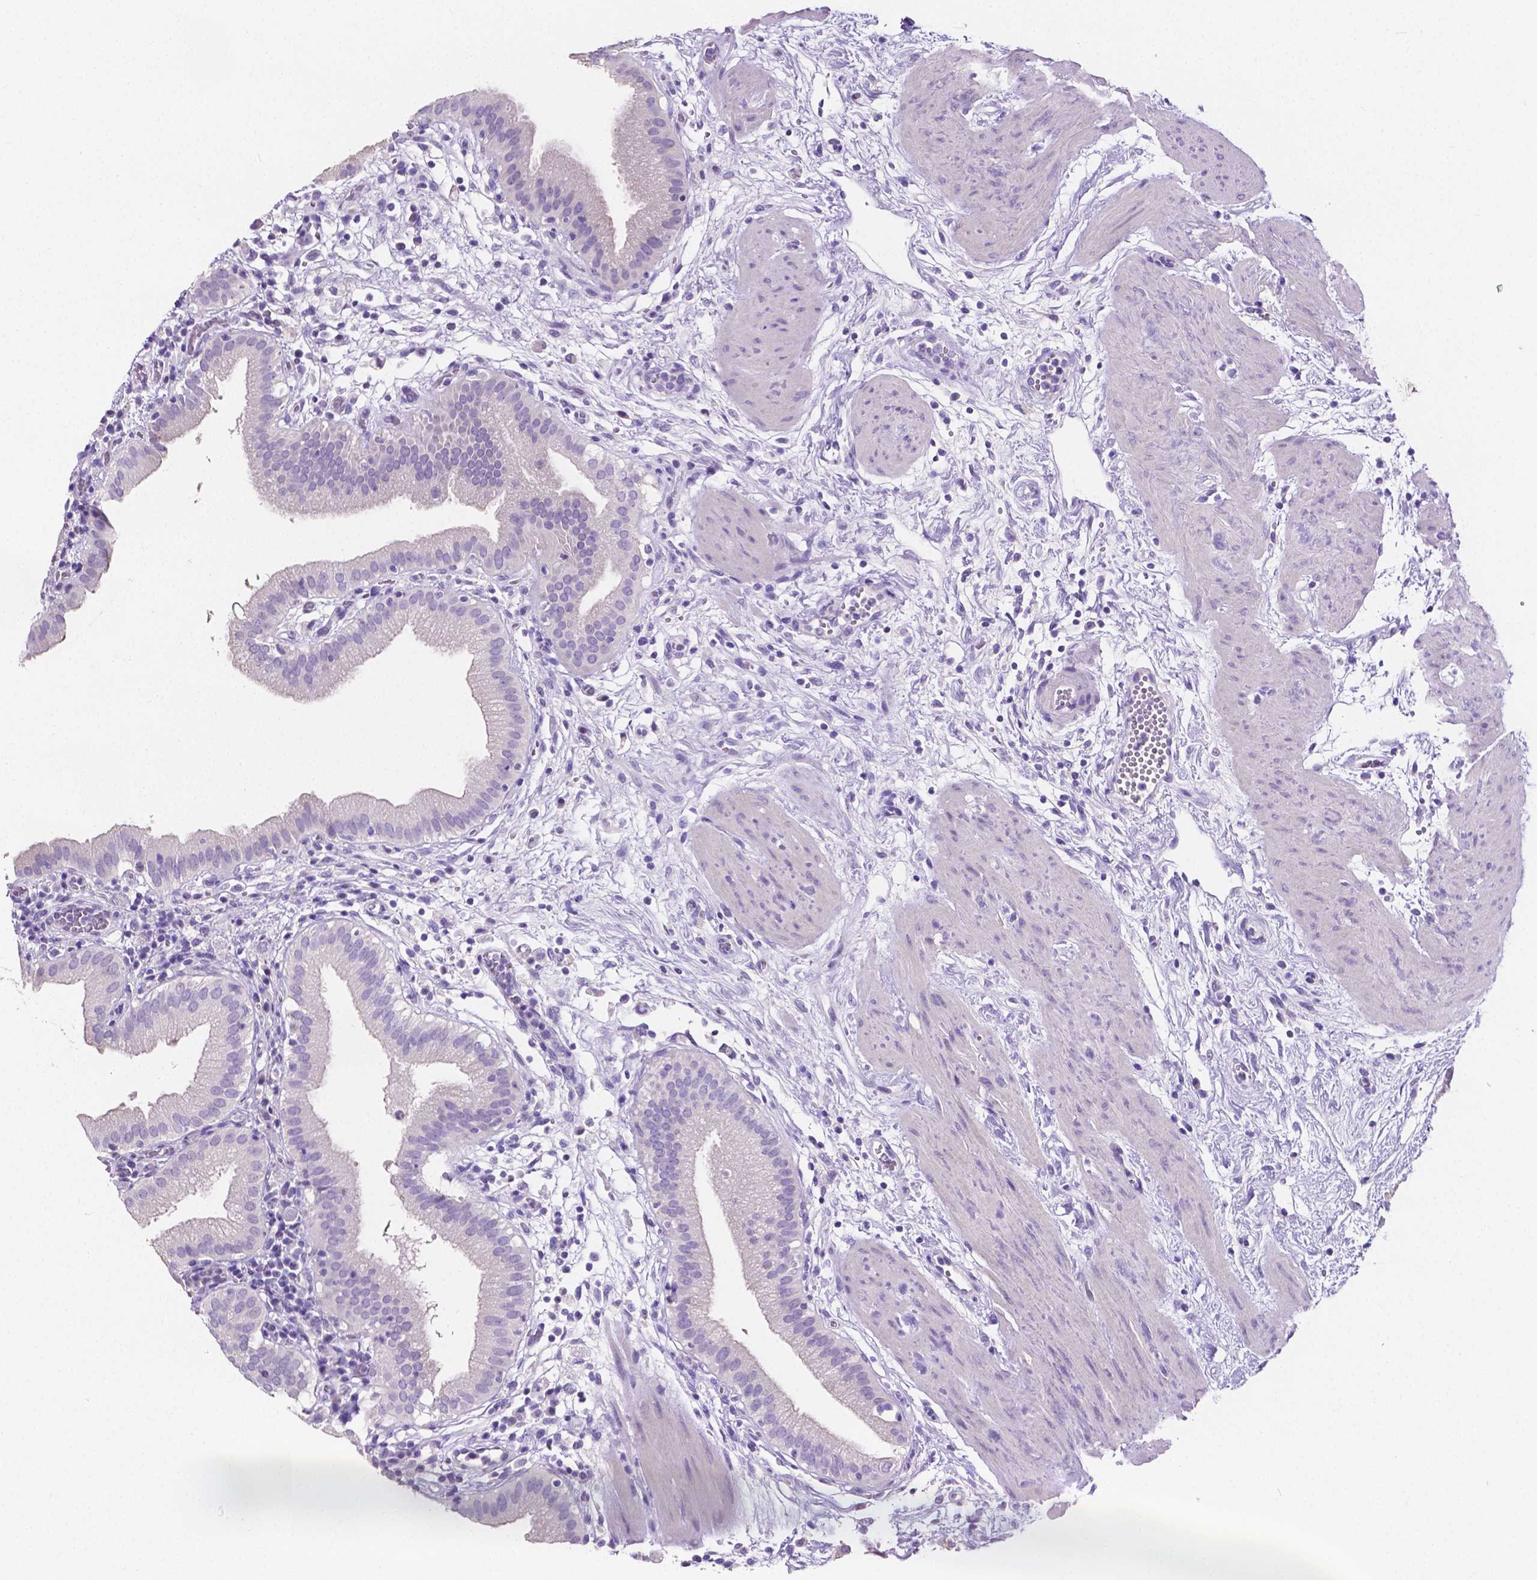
{"staining": {"intensity": "negative", "quantity": "none", "location": "none"}, "tissue": "gallbladder", "cell_type": "Glandular cells", "image_type": "normal", "snomed": [{"axis": "morphology", "description": "Normal tissue, NOS"}, {"axis": "topography", "description": "Gallbladder"}], "caption": "DAB immunohistochemical staining of benign gallbladder shows no significant positivity in glandular cells.", "gene": "SLC22A2", "patient": {"sex": "female", "age": 65}}